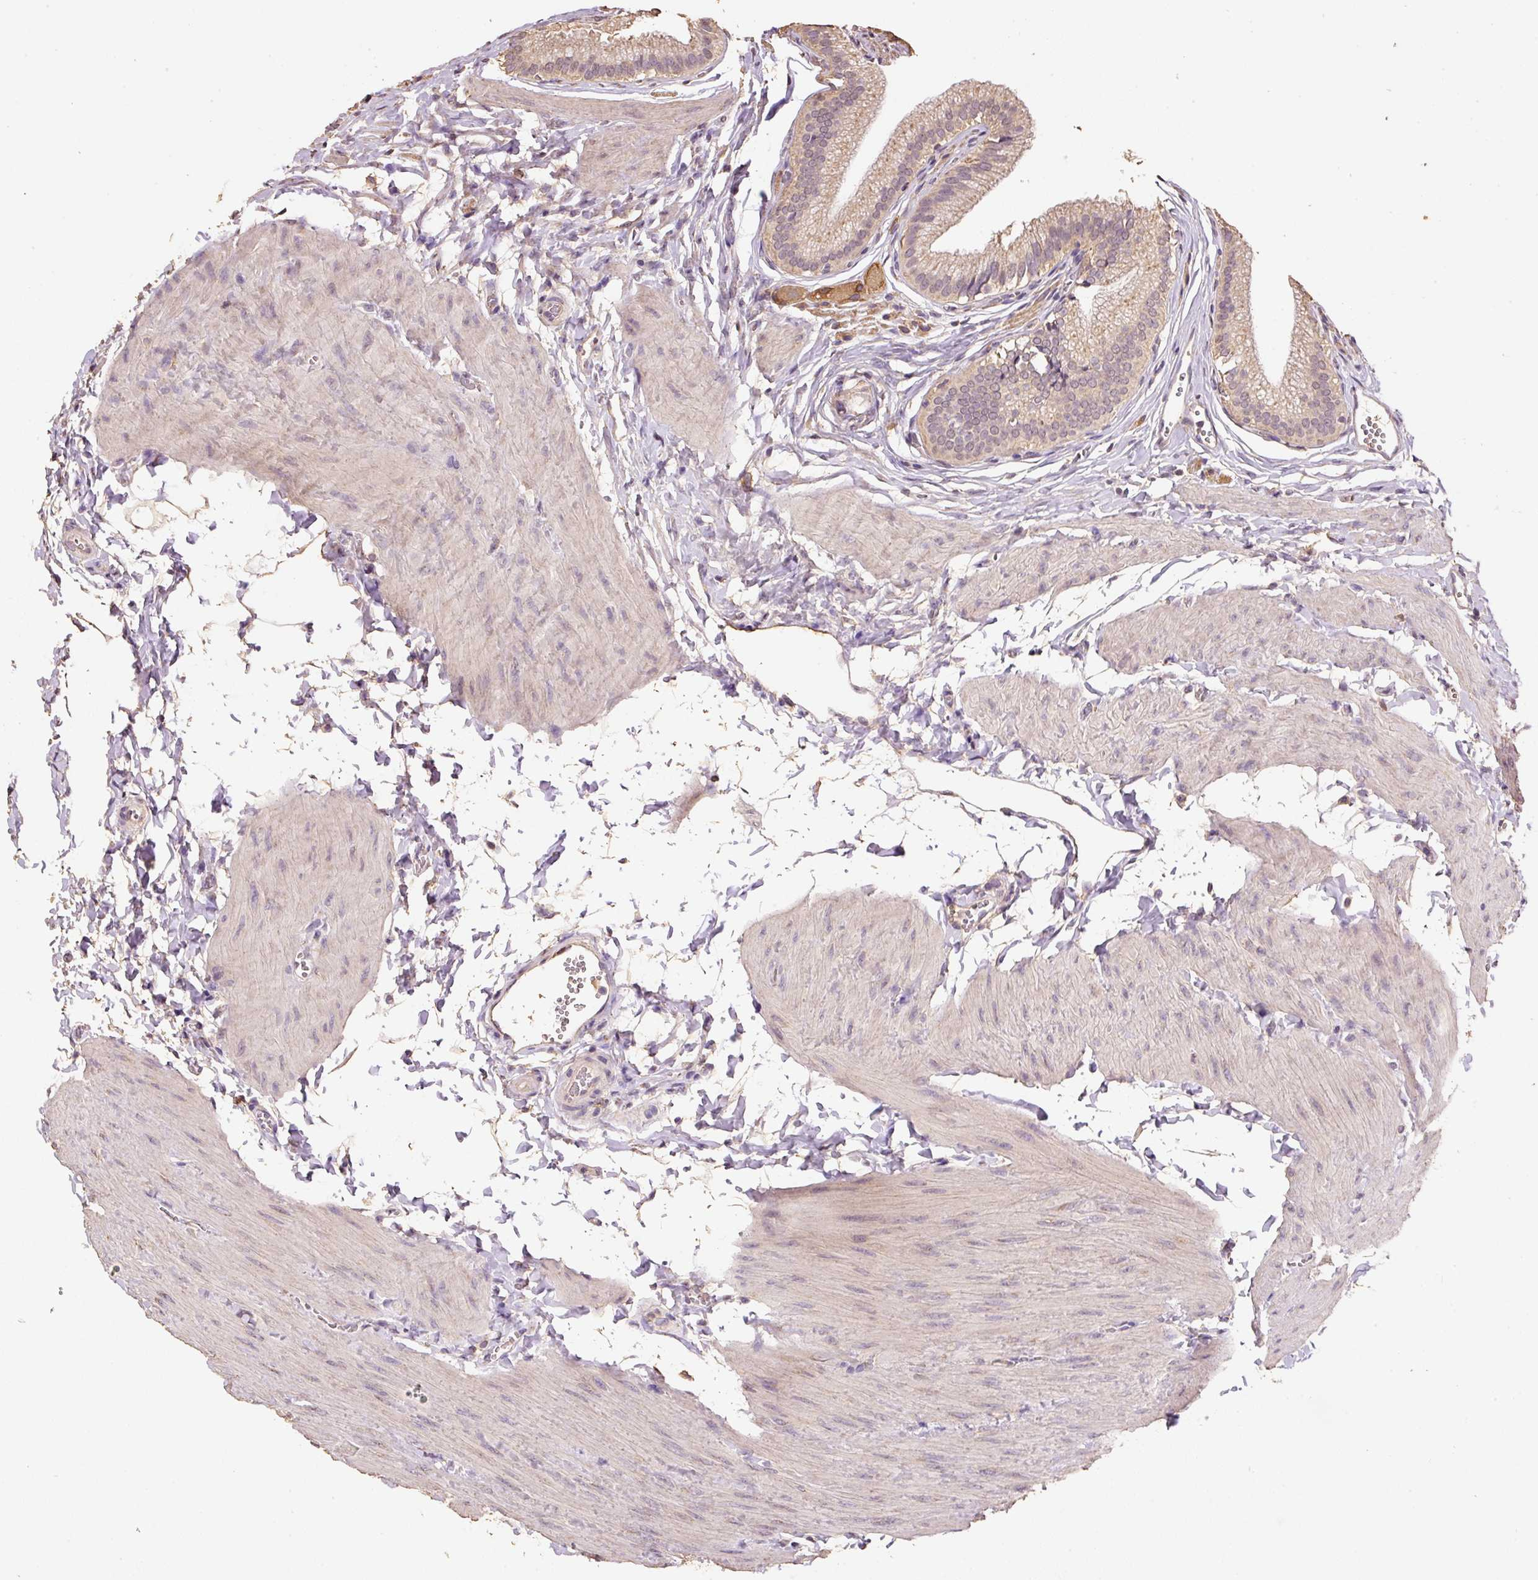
{"staining": {"intensity": "weak", "quantity": ">75%", "location": "cytoplasmic/membranous"}, "tissue": "gallbladder", "cell_type": "Glandular cells", "image_type": "normal", "snomed": [{"axis": "morphology", "description": "Normal tissue, NOS"}, {"axis": "topography", "description": "Gallbladder"}, {"axis": "topography", "description": "Peripheral nerve tissue"}], "caption": "This image demonstrates IHC staining of benign human gallbladder, with low weak cytoplasmic/membranous staining in about >75% of glandular cells.", "gene": "HERC2", "patient": {"sex": "male", "age": 17}}